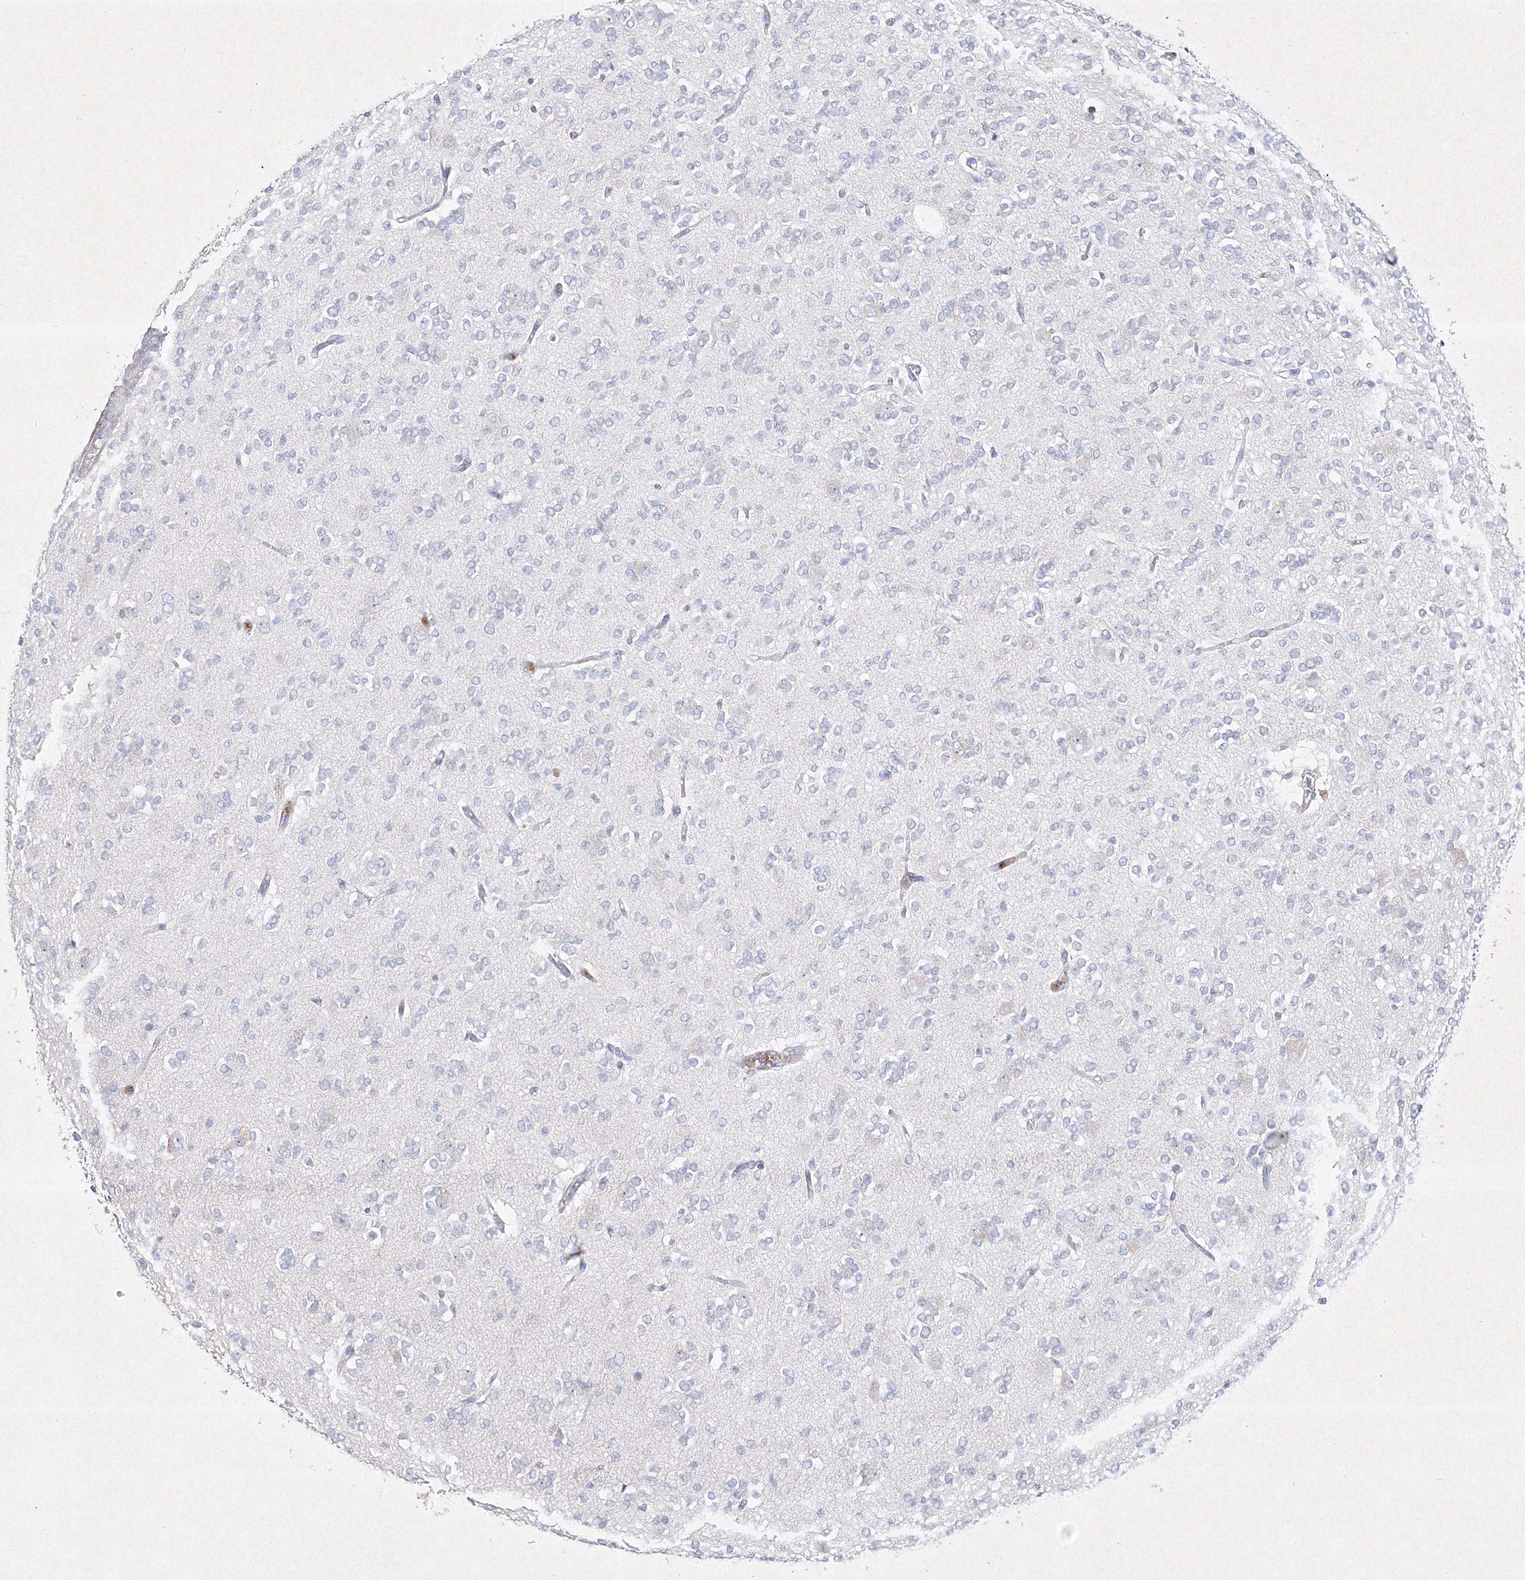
{"staining": {"intensity": "negative", "quantity": "none", "location": "none"}, "tissue": "glioma", "cell_type": "Tumor cells", "image_type": "cancer", "snomed": [{"axis": "morphology", "description": "Glioma, malignant, Low grade"}, {"axis": "topography", "description": "Brain"}], "caption": "Glioma was stained to show a protein in brown. There is no significant staining in tumor cells. (DAB (3,3'-diaminobenzidine) IHC visualized using brightfield microscopy, high magnification).", "gene": "HCST", "patient": {"sex": "male", "age": 38}}